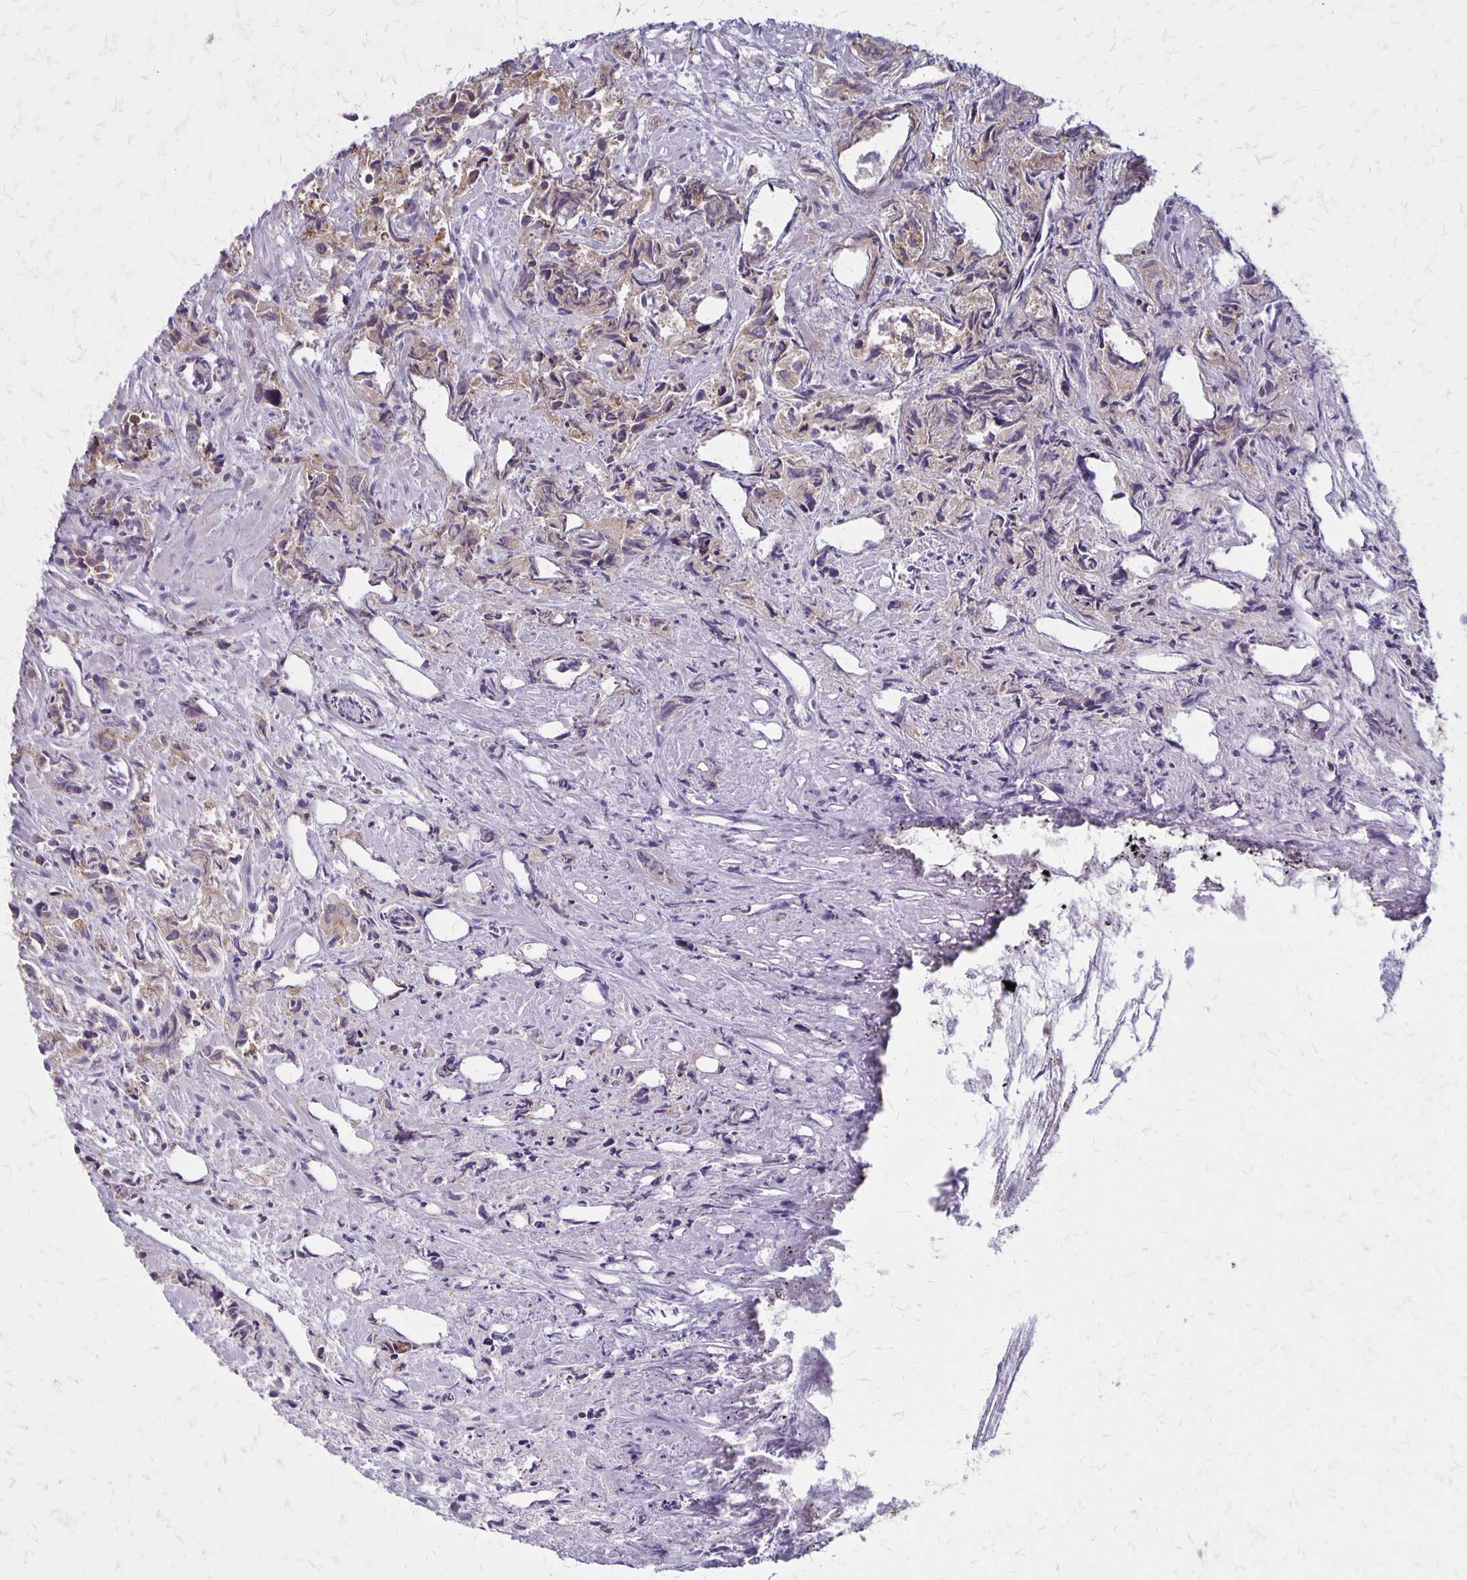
{"staining": {"intensity": "weak", "quantity": "25%-75%", "location": "cytoplasmic/membranous"}, "tissue": "prostate cancer", "cell_type": "Tumor cells", "image_type": "cancer", "snomed": [{"axis": "morphology", "description": "Adenocarcinoma, High grade"}, {"axis": "topography", "description": "Prostate"}], "caption": "A photomicrograph showing weak cytoplasmic/membranous expression in about 25%-75% of tumor cells in adenocarcinoma (high-grade) (prostate), as visualized by brown immunohistochemical staining.", "gene": "SEPTIN5", "patient": {"sex": "male", "age": 58}}